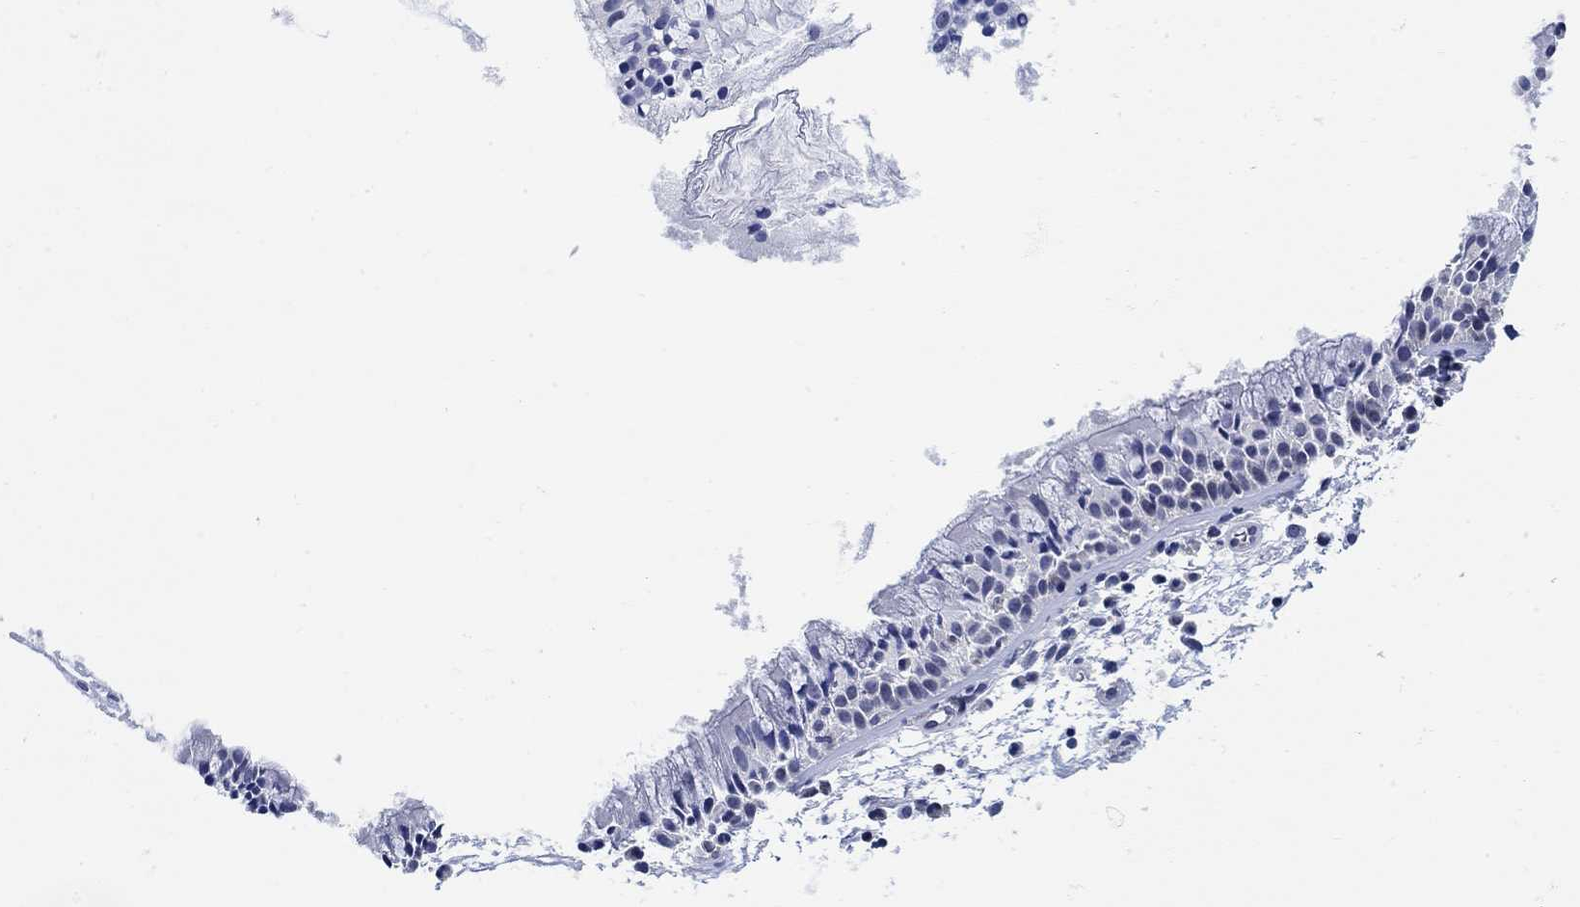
{"staining": {"intensity": "negative", "quantity": "none", "location": "none"}, "tissue": "nasopharynx", "cell_type": "Respiratory epithelial cells", "image_type": "normal", "snomed": [{"axis": "morphology", "description": "Normal tissue, NOS"}, {"axis": "topography", "description": "Nasopharynx"}], "caption": "This micrograph is of unremarkable nasopharynx stained with immunohistochemistry to label a protein in brown with the nuclei are counter-stained blue. There is no staining in respiratory epithelial cells. (Stains: DAB immunohistochemistry (IHC) with hematoxylin counter stain, Microscopy: brightfield microscopy at high magnification).", "gene": "PHF21B", "patient": {"sex": "male", "age": 51}}